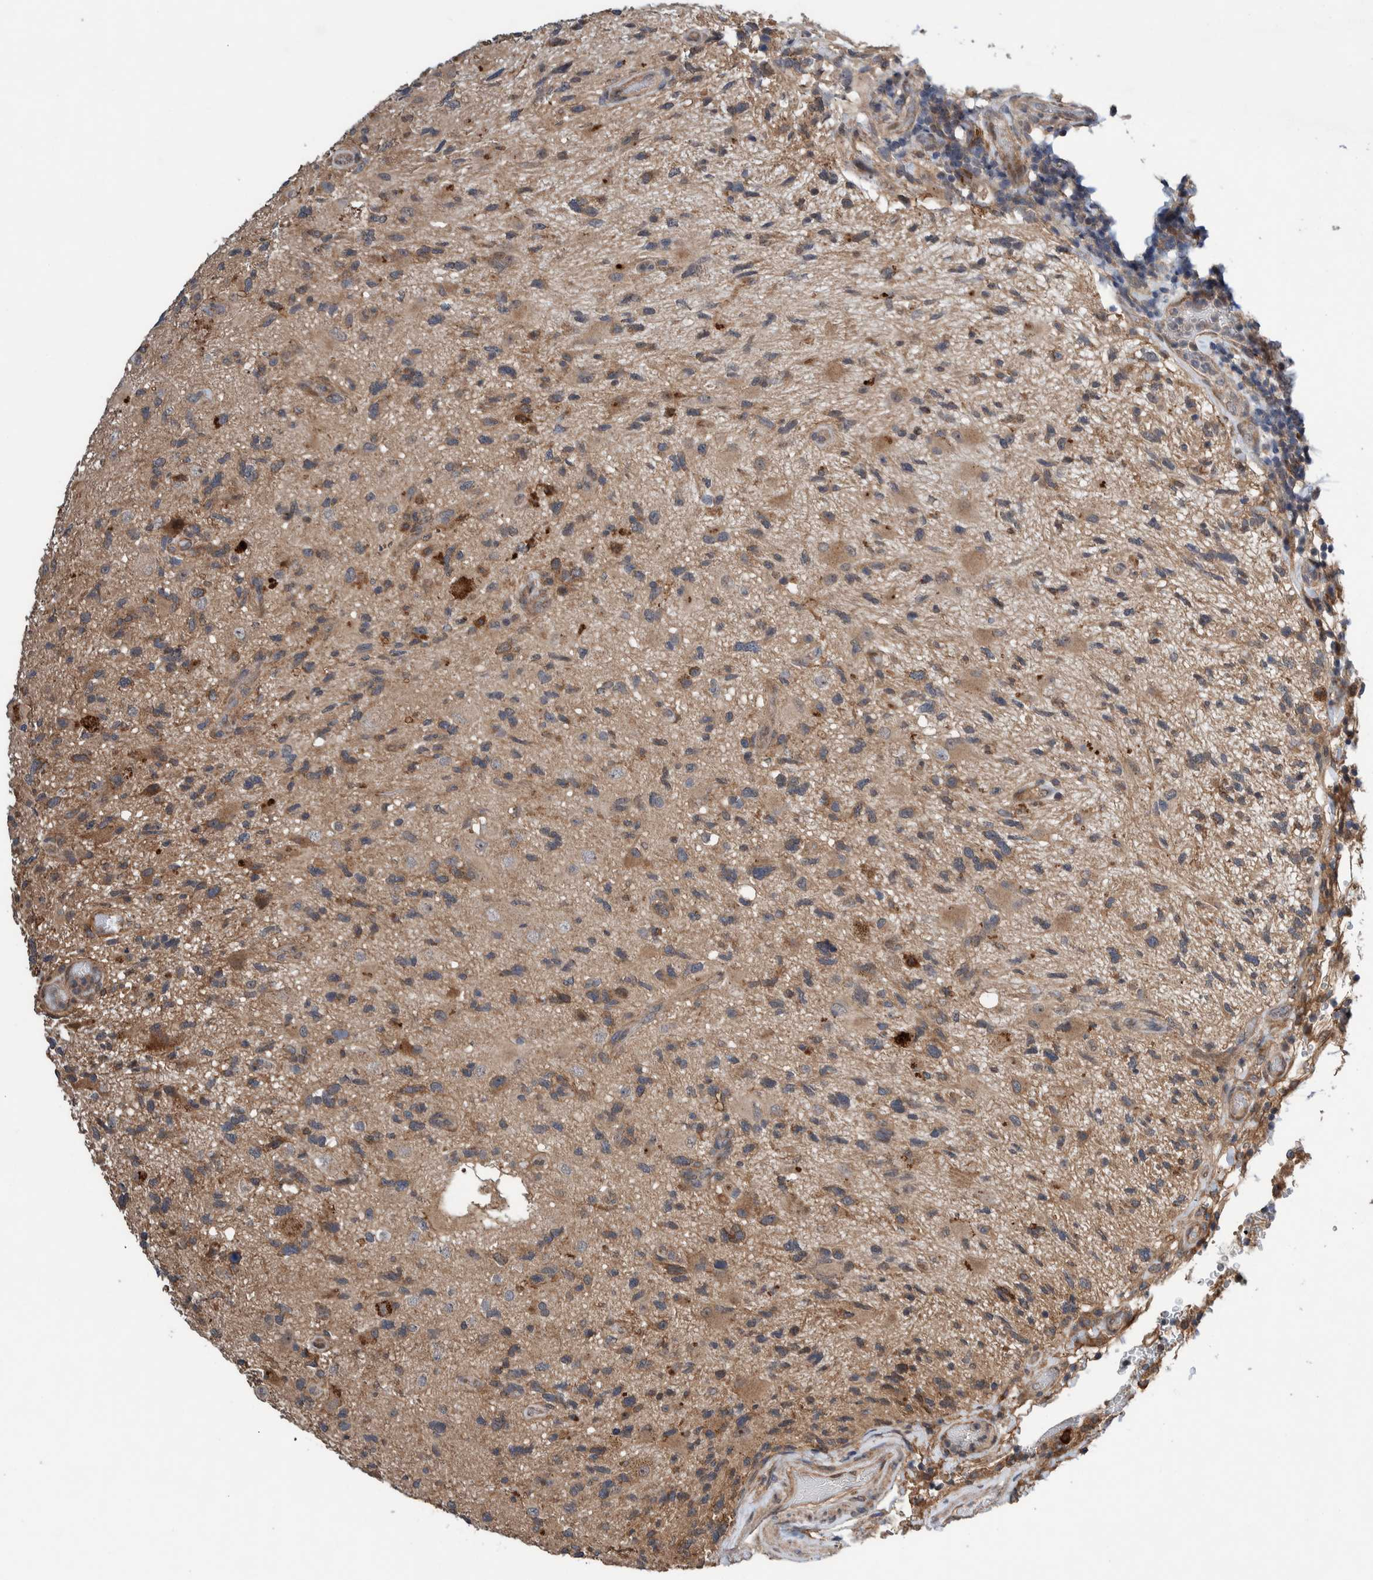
{"staining": {"intensity": "weak", "quantity": ">75%", "location": "cytoplasmic/membranous"}, "tissue": "glioma", "cell_type": "Tumor cells", "image_type": "cancer", "snomed": [{"axis": "morphology", "description": "Glioma, malignant, High grade"}, {"axis": "topography", "description": "Brain"}], "caption": "Brown immunohistochemical staining in glioma reveals weak cytoplasmic/membranous expression in approximately >75% of tumor cells.", "gene": "PIK3R6", "patient": {"sex": "male", "age": 33}}